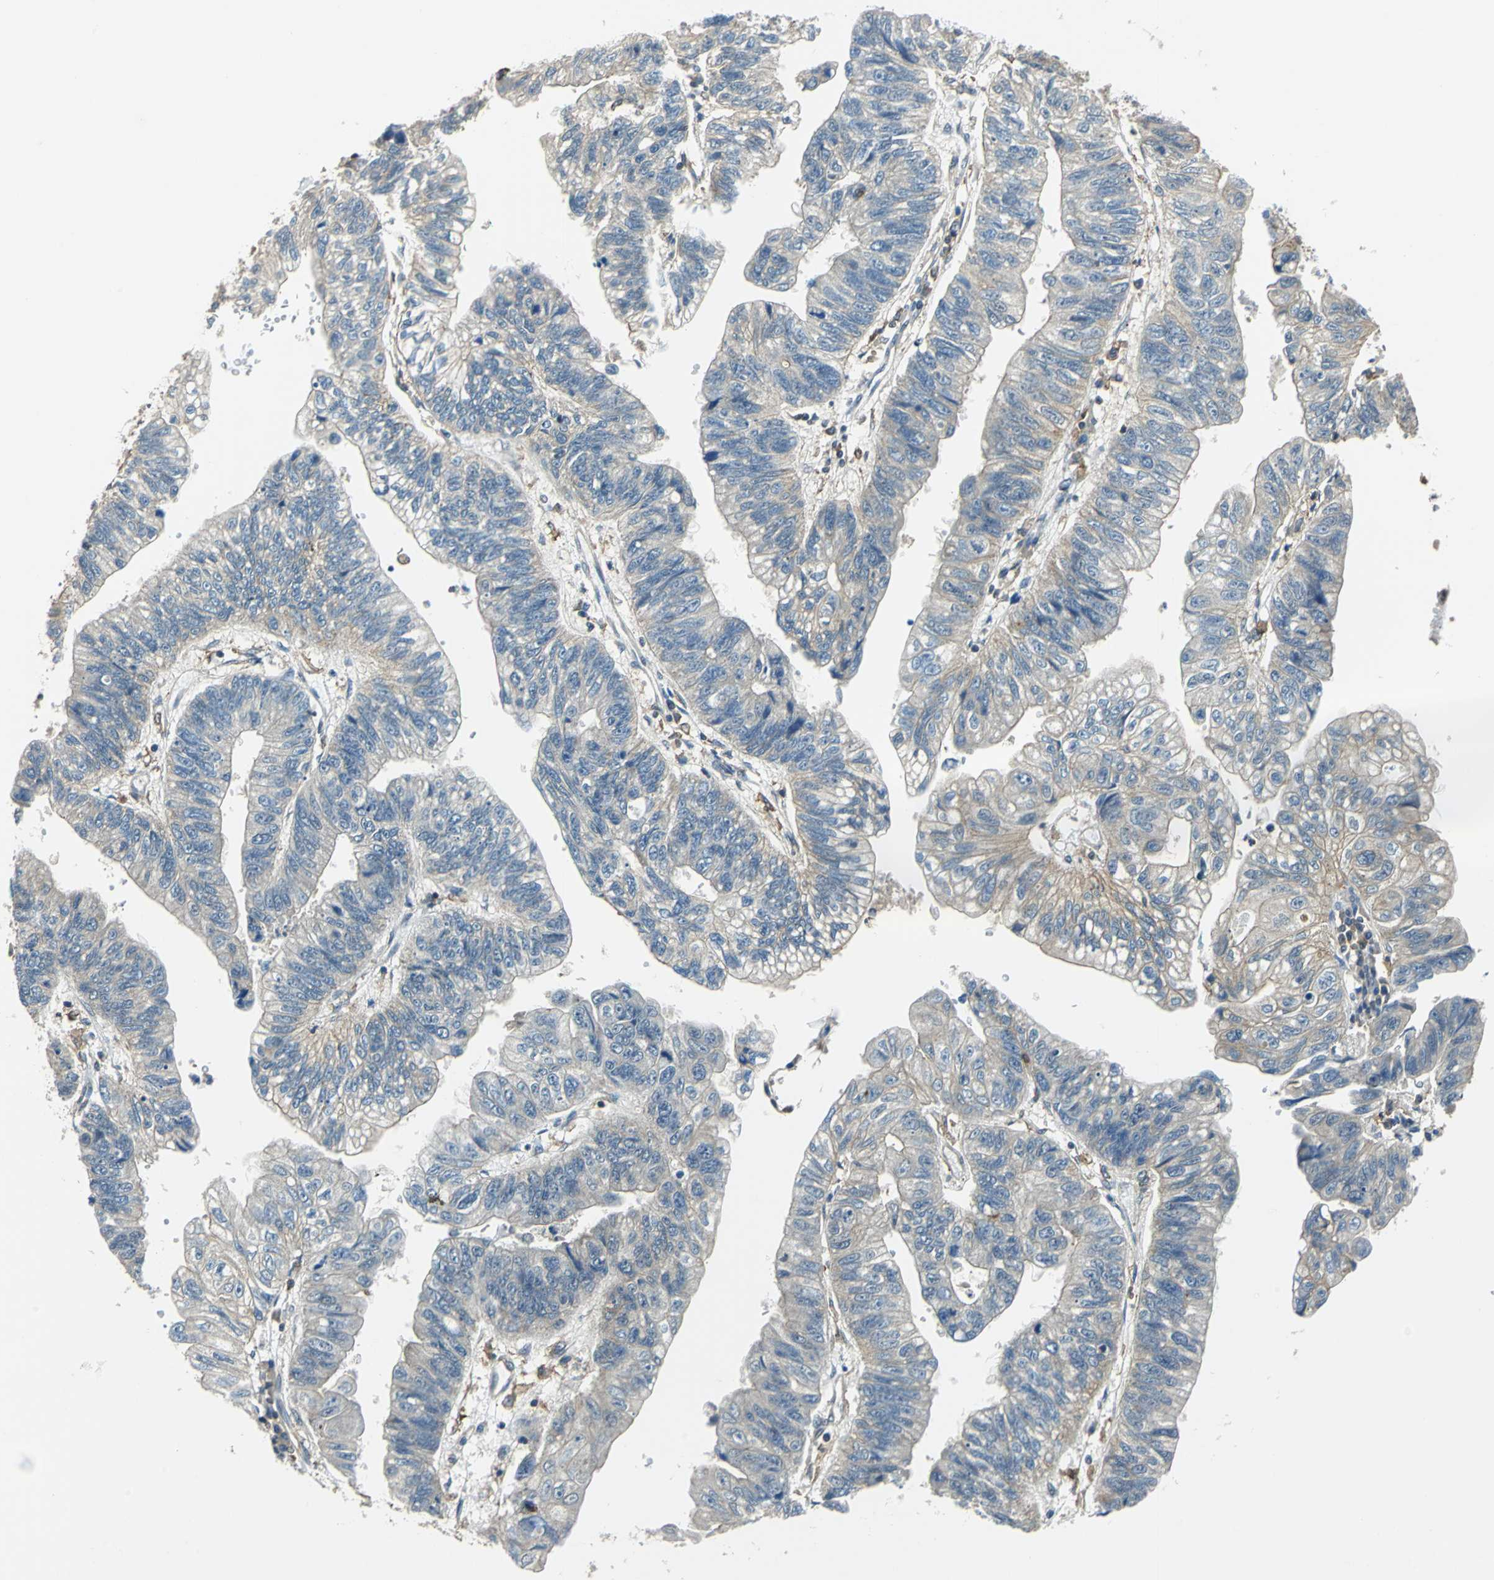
{"staining": {"intensity": "weak", "quantity": "25%-75%", "location": "cytoplasmic/membranous"}, "tissue": "stomach cancer", "cell_type": "Tumor cells", "image_type": "cancer", "snomed": [{"axis": "morphology", "description": "Adenocarcinoma, NOS"}, {"axis": "topography", "description": "Stomach"}], "caption": "A brown stain labels weak cytoplasmic/membranous staining of a protein in adenocarcinoma (stomach) tumor cells. Immunohistochemistry stains the protein of interest in brown and the nuclei are stained blue.", "gene": "ARPC3", "patient": {"sex": "male", "age": 59}}